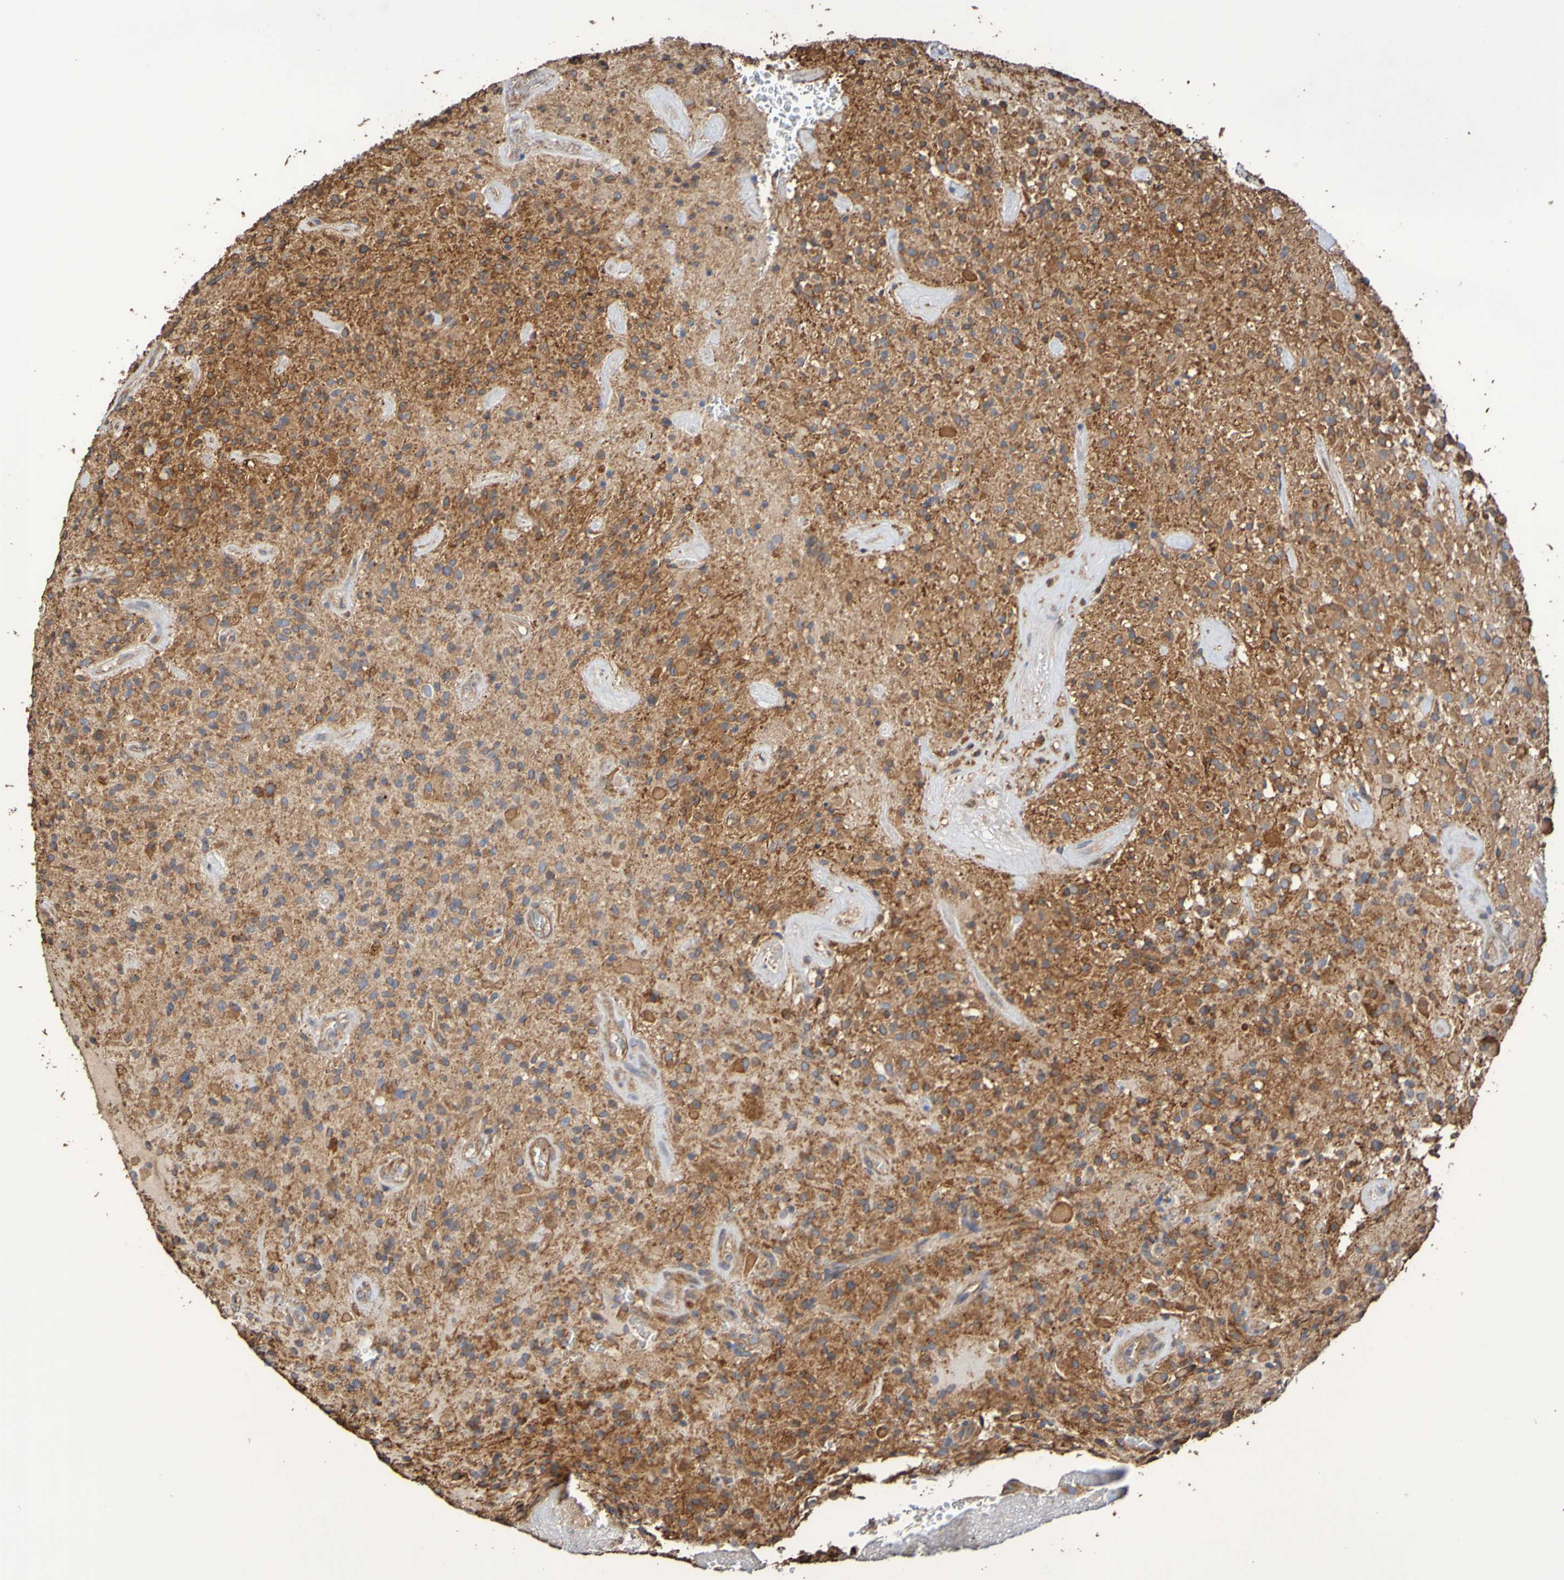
{"staining": {"intensity": "strong", "quantity": ">75%", "location": "cytoplasmic/membranous"}, "tissue": "glioma", "cell_type": "Tumor cells", "image_type": "cancer", "snomed": [{"axis": "morphology", "description": "Glioma, malignant, High grade"}, {"axis": "topography", "description": "Brain"}], "caption": "Protein staining of high-grade glioma (malignant) tissue shows strong cytoplasmic/membranous positivity in about >75% of tumor cells.", "gene": "RAB11A", "patient": {"sex": "male", "age": 71}}